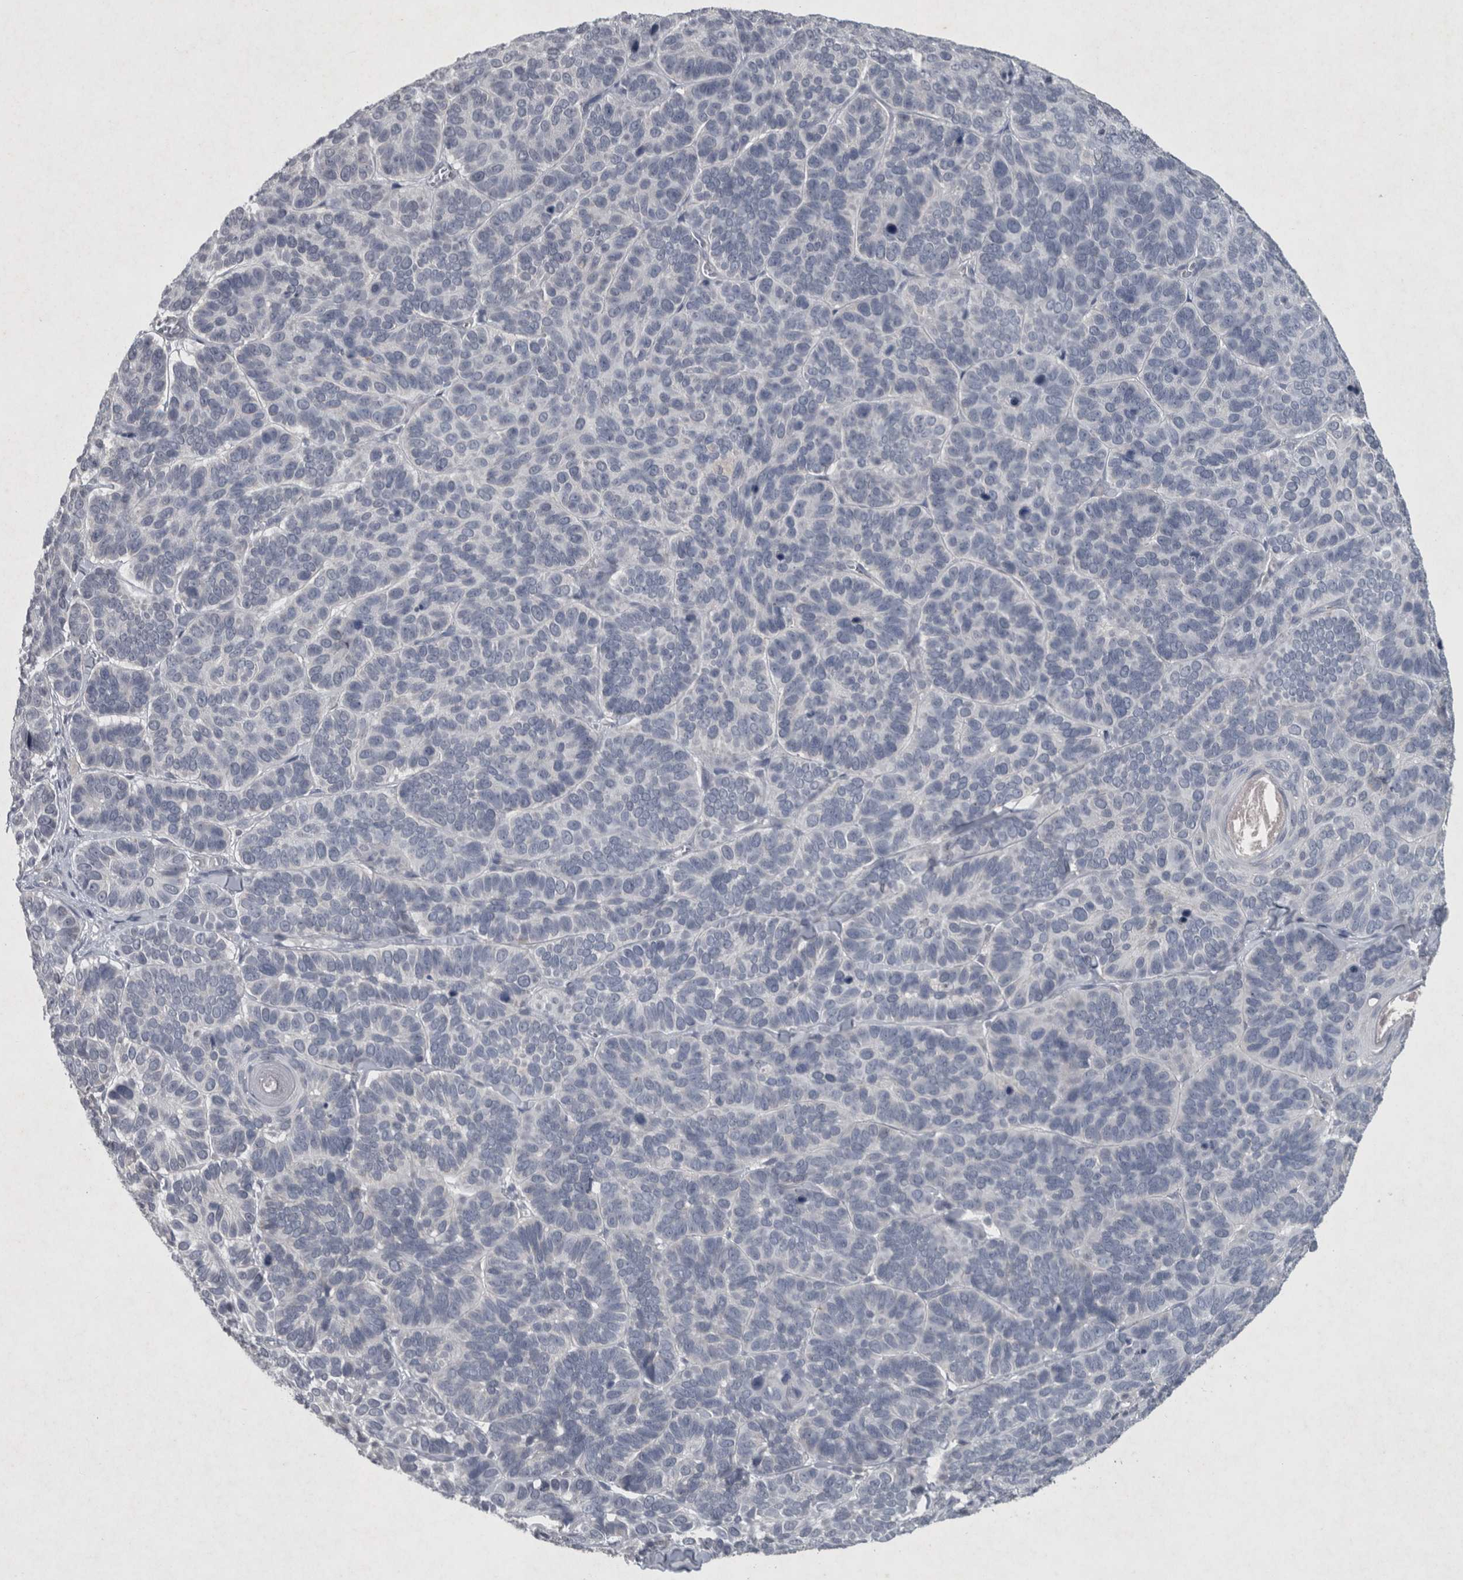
{"staining": {"intensity": "negative", "quantity": "none", "location": "none"}, "tissue": "skin cancer", "cell_type": "Tumor cells", "image_type": "cancer", "snomed": [{"axis": "morphology", "description": "Basal cell carcinoma"}, {"axis": "topography", "description": "Skin"}], "caption": "Immunohistochemistry (IHC) of skin basal cell carcinoma exhibits no expression in tumor cells.", "gene": "WNT7A", "patient": {"sex": "male", "age": 62}}